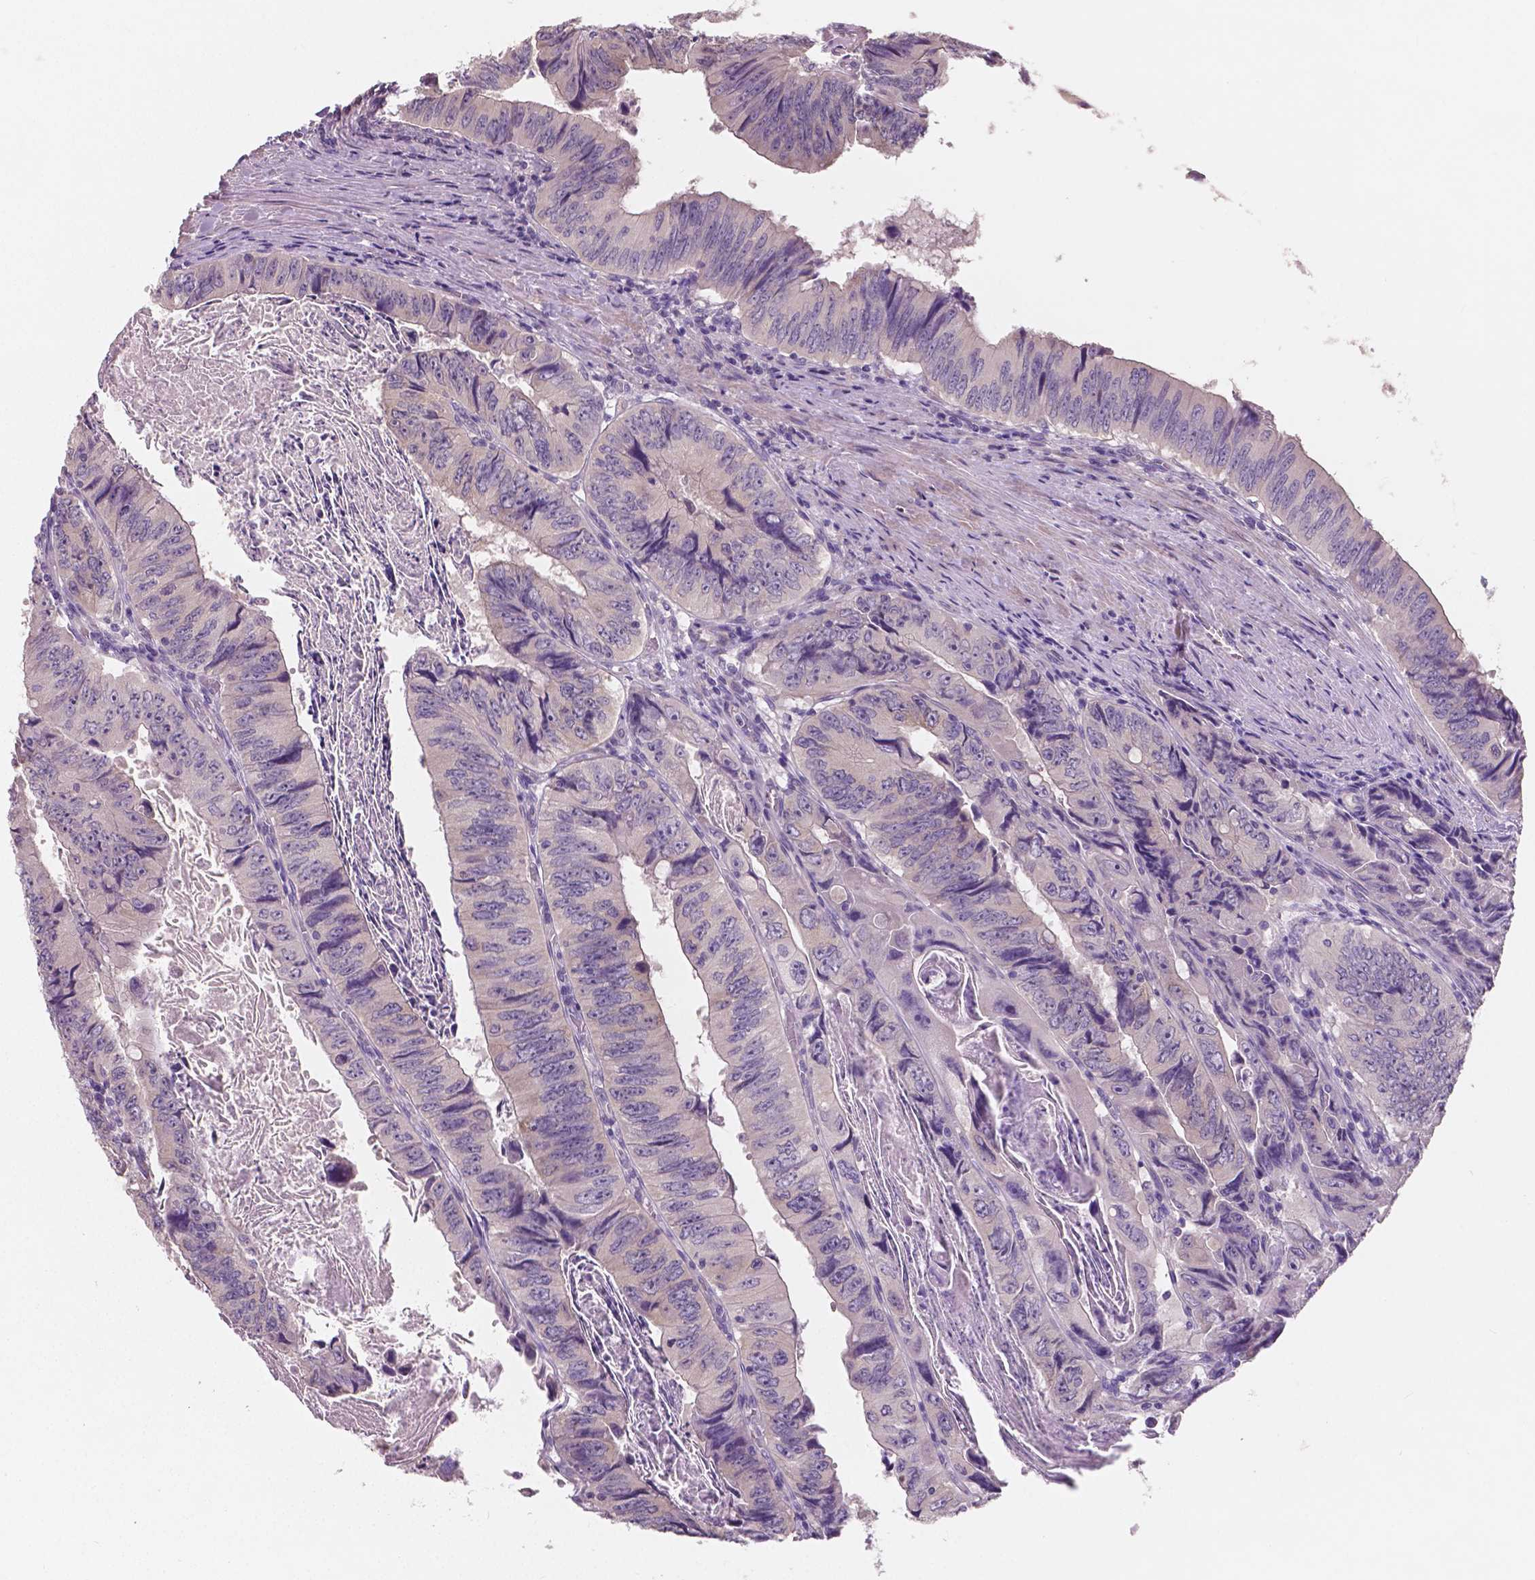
{"staining": {"intensity": "negative", "quantity": "none", "location": "none"}, "tissue": "colorectal cancer", "cell_type": "Tumor cells", "image_type": "cancer", "snomed": [{"axis": "morphology", "description": "Adenocarcinoma, NOS"}, {"axis": "topography", "description": "Colon"}], "caption": "Protein analysis of adenocarcinoma (colorectal) shows no significant positivity in tumor cells.", "gene": "LSM14B", "patient": {"sex": "female", "age": 84}}